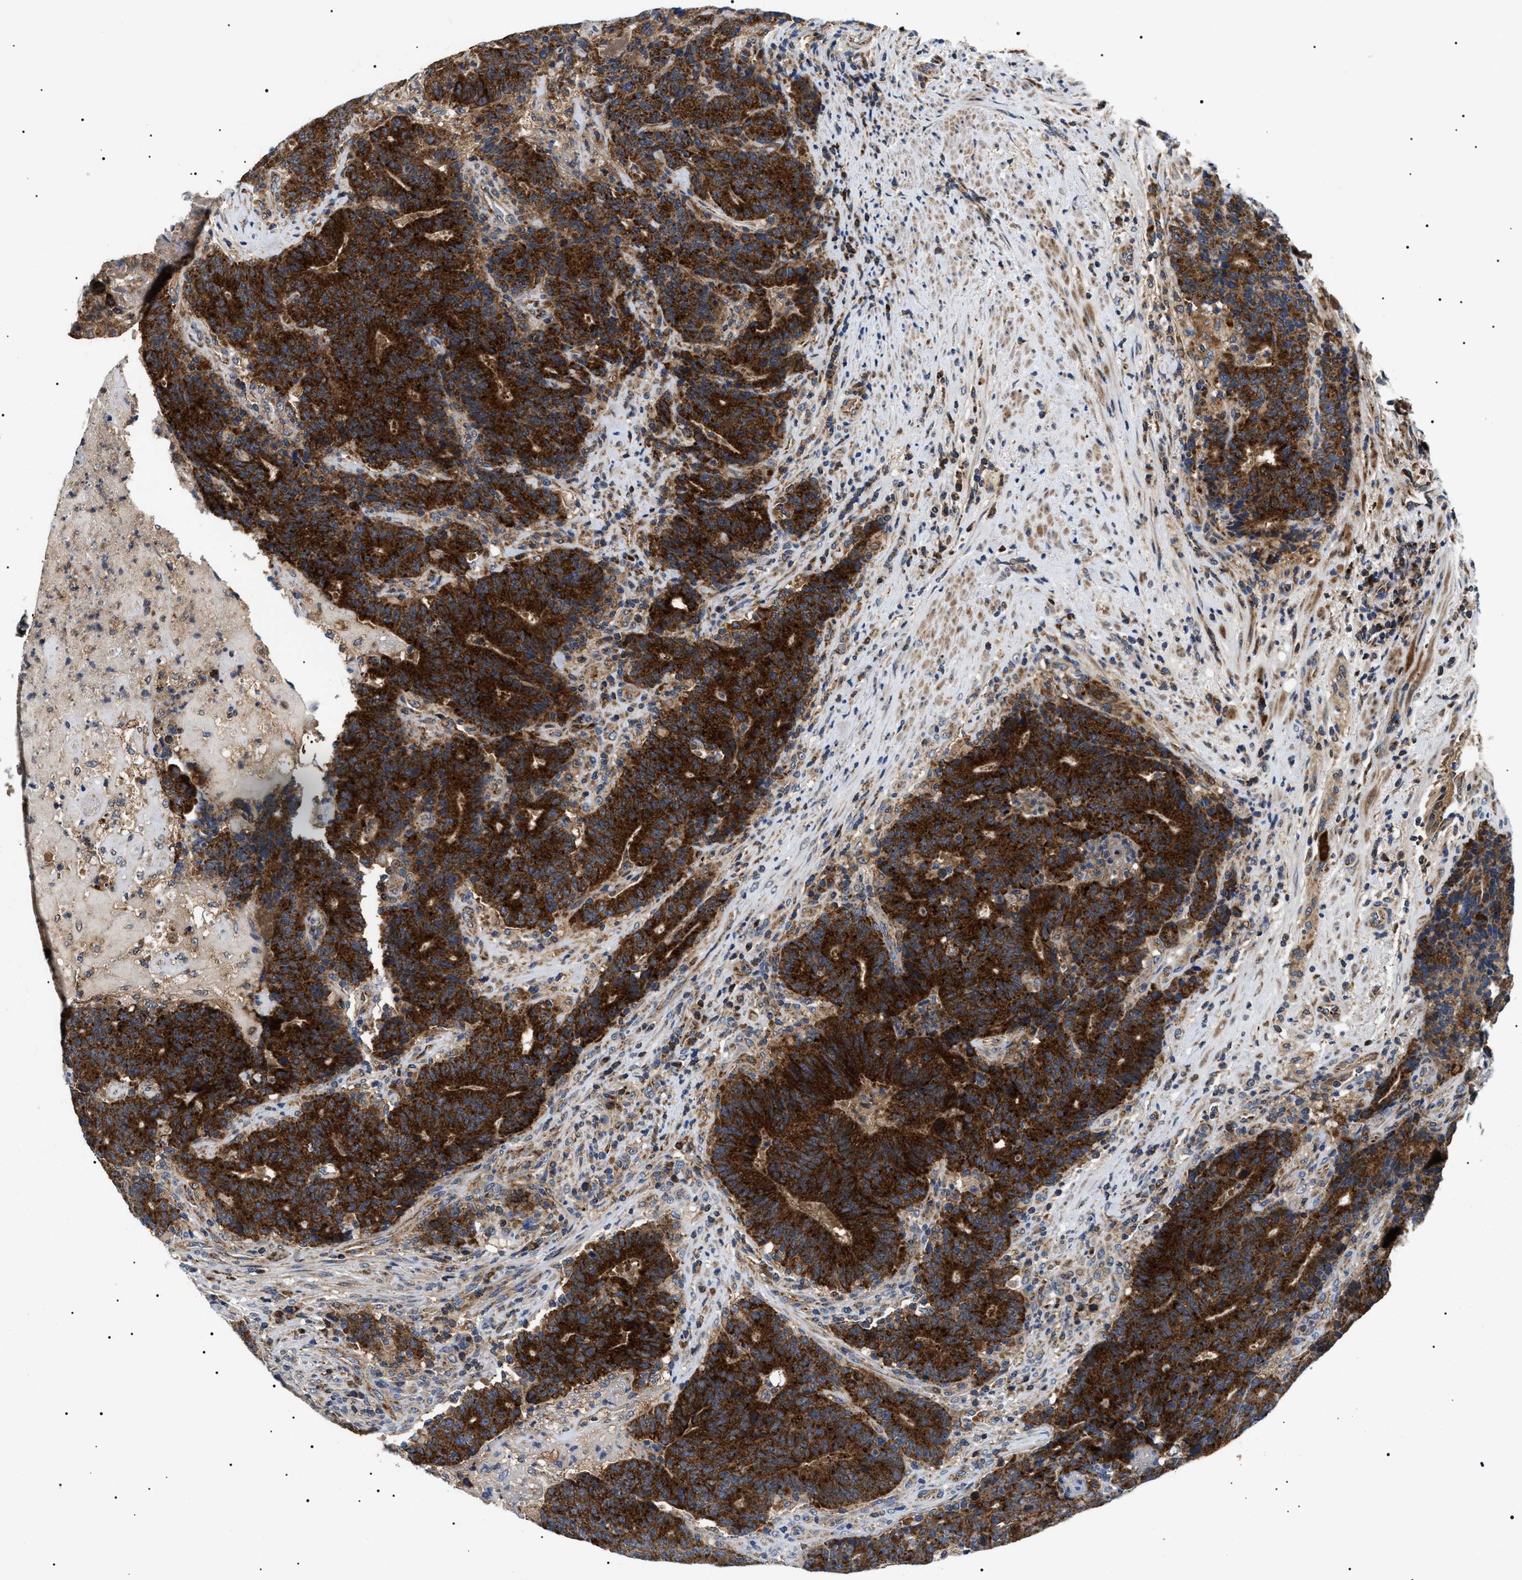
{"staining": {"intensity": "strong", "quantity": ">75%", "location": "cytoplasmic/membranous"}, "tissue": "colorectal cancer", "cell_type": "Tumor cells", "image_type": "cancer", "snomed": [{"axis": "morphology", "description": "Normal tissue, NOS"}, {"axis": "morphology", "description": "Adenocarcinoma, NOS"}, {"axis": "topography", "description": "Colon"}], "caption": "Strong cytoplasmic/membranous staining is seen in approximately >75% of tumor cells in adenocarcinoma (colorectal).", "gene": "OXSM", "patient": {"sex": "female", "age": 75}}